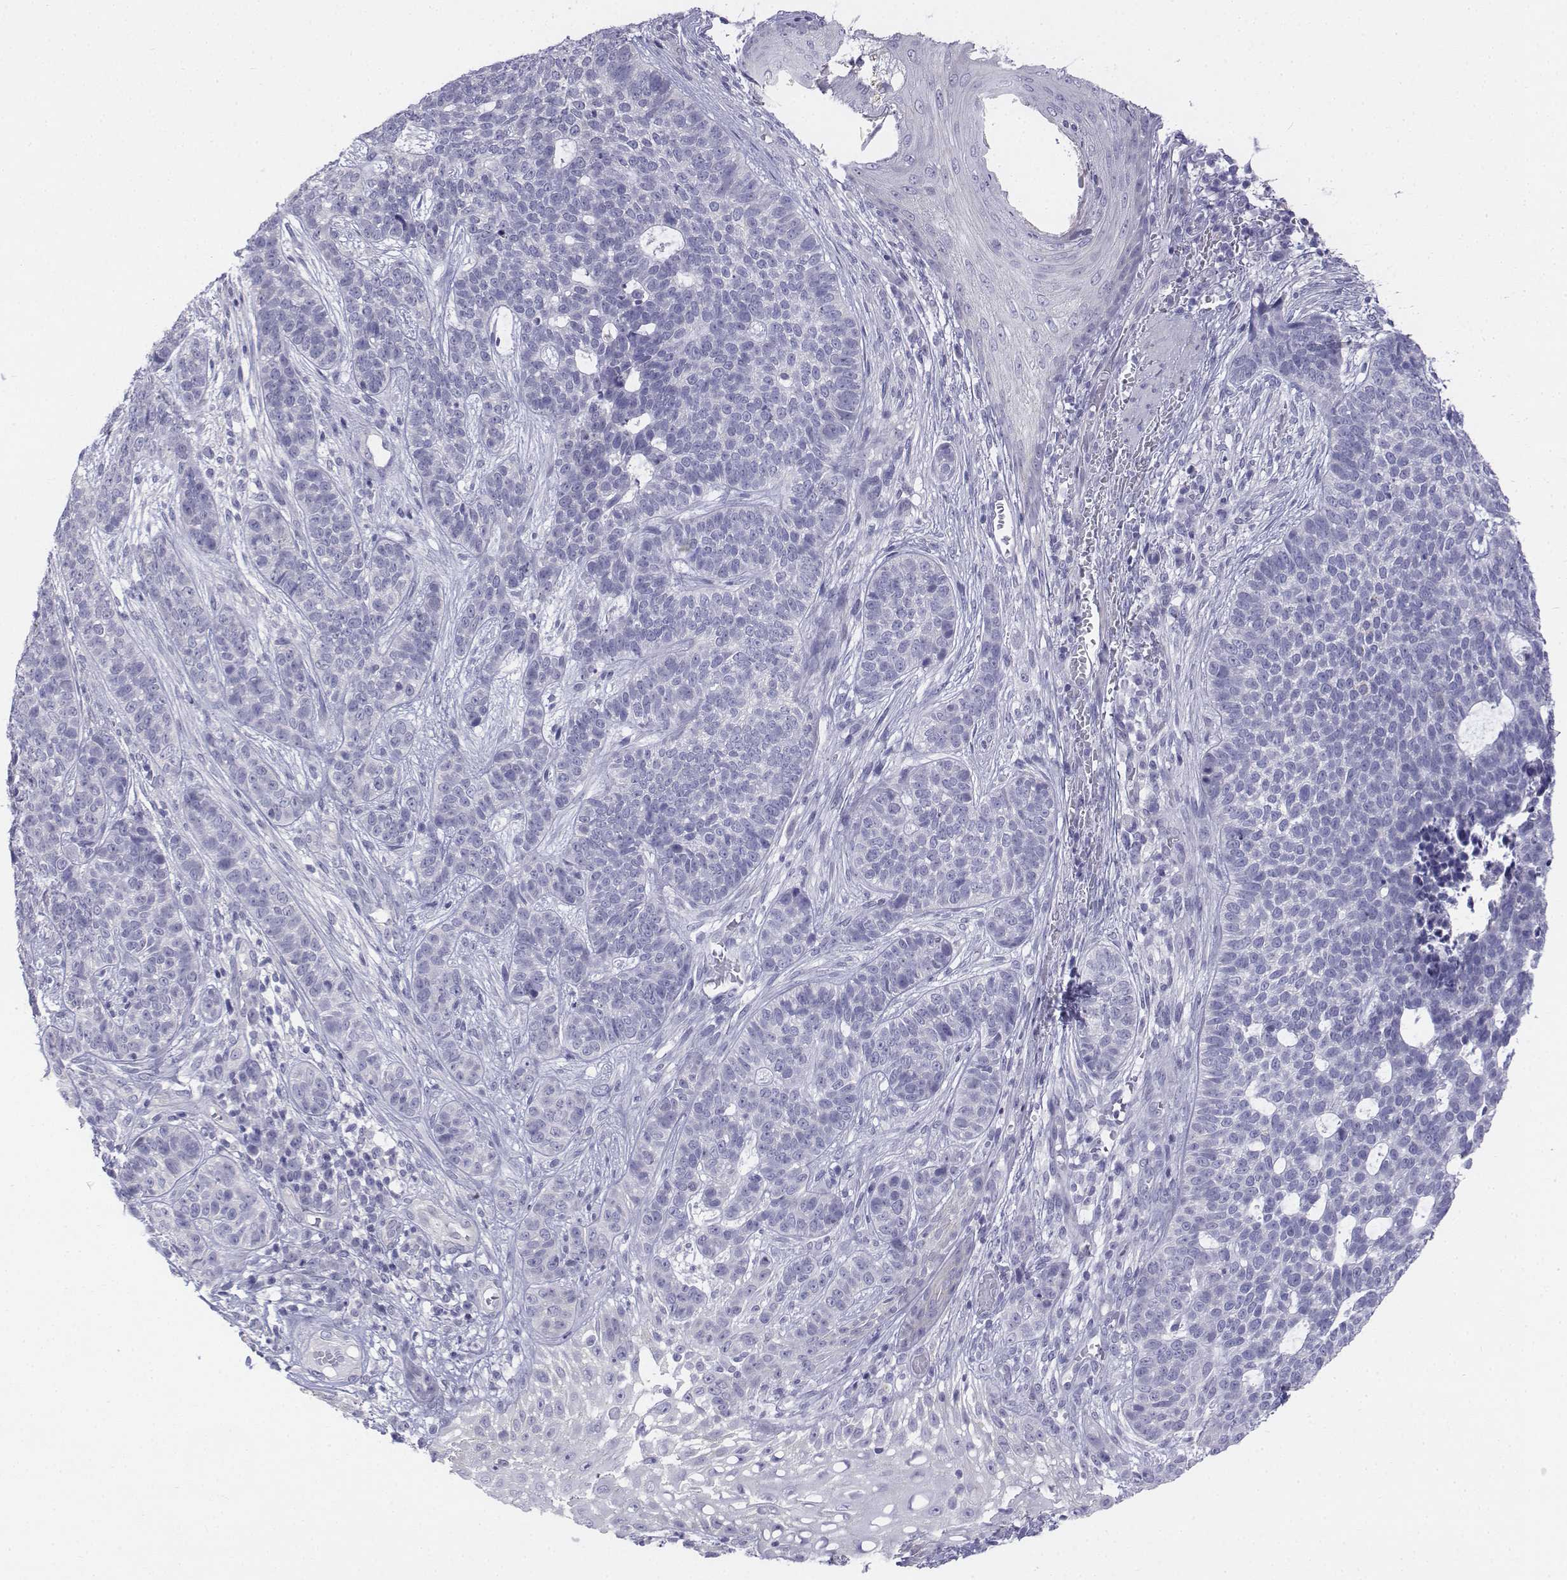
{"staining": {"intensity": "negative", "quantity": "none", "location": "none"}, "tissue": "skin cancer", "cell_type": "Tumor cells", "image_type": "cancer", "snomed": [{"axis": "morphology", "description": "Basal cell carcinoma"}, {"axis": "topography", "description": "Skin"}], "caption": "Protein analysis of skin basal cell carcinoma exhibits no significant positivity in tumor cells.", "gene": "LGSN", "patient": {"sex": "female", "age": 69}}